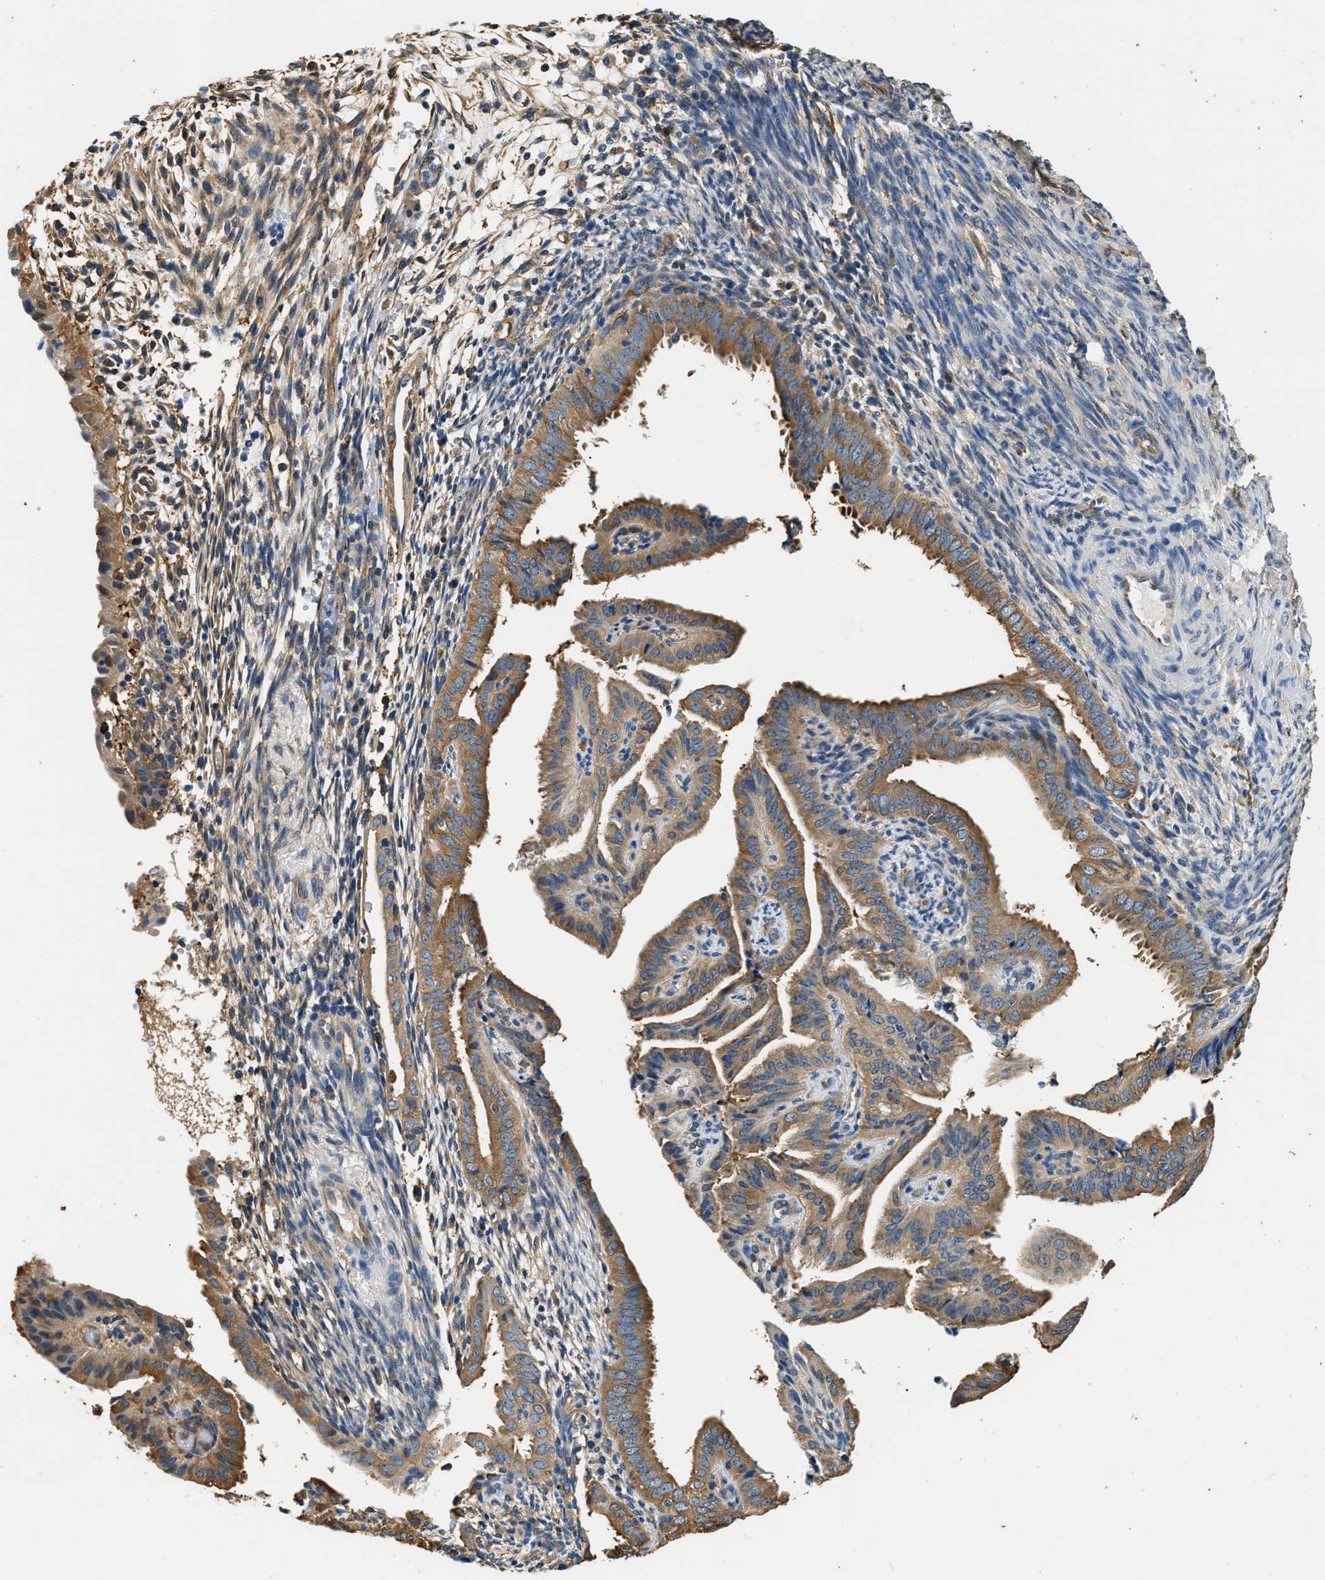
{"staining": {"intensity": "moderate", "quantity": ">75%", "location": "cytoplasmic/membranous"}, "tissue": "endometrial cancer", "cell_type": "Tumor cells", "image_type": "cancer", "snomed": [{"axis": "morphology", "description": "Adenocarcinoma, NOS"}, {"axis": "topography", "description": "Endometrium"}], "caption": "Immunohistochemistry (IHC) (DAB (3,3'-diaminobenzidine)) staining of human endometrial adenocarcinoma exhibits moderate cytoplasmic/membranous protein positivity in about >75% of tumor cells. (Brightfield microscopy of DAB IHC at high magnification).", "gene": "PPP2R1B", "patient": {"sex": "female", "age": 58}}